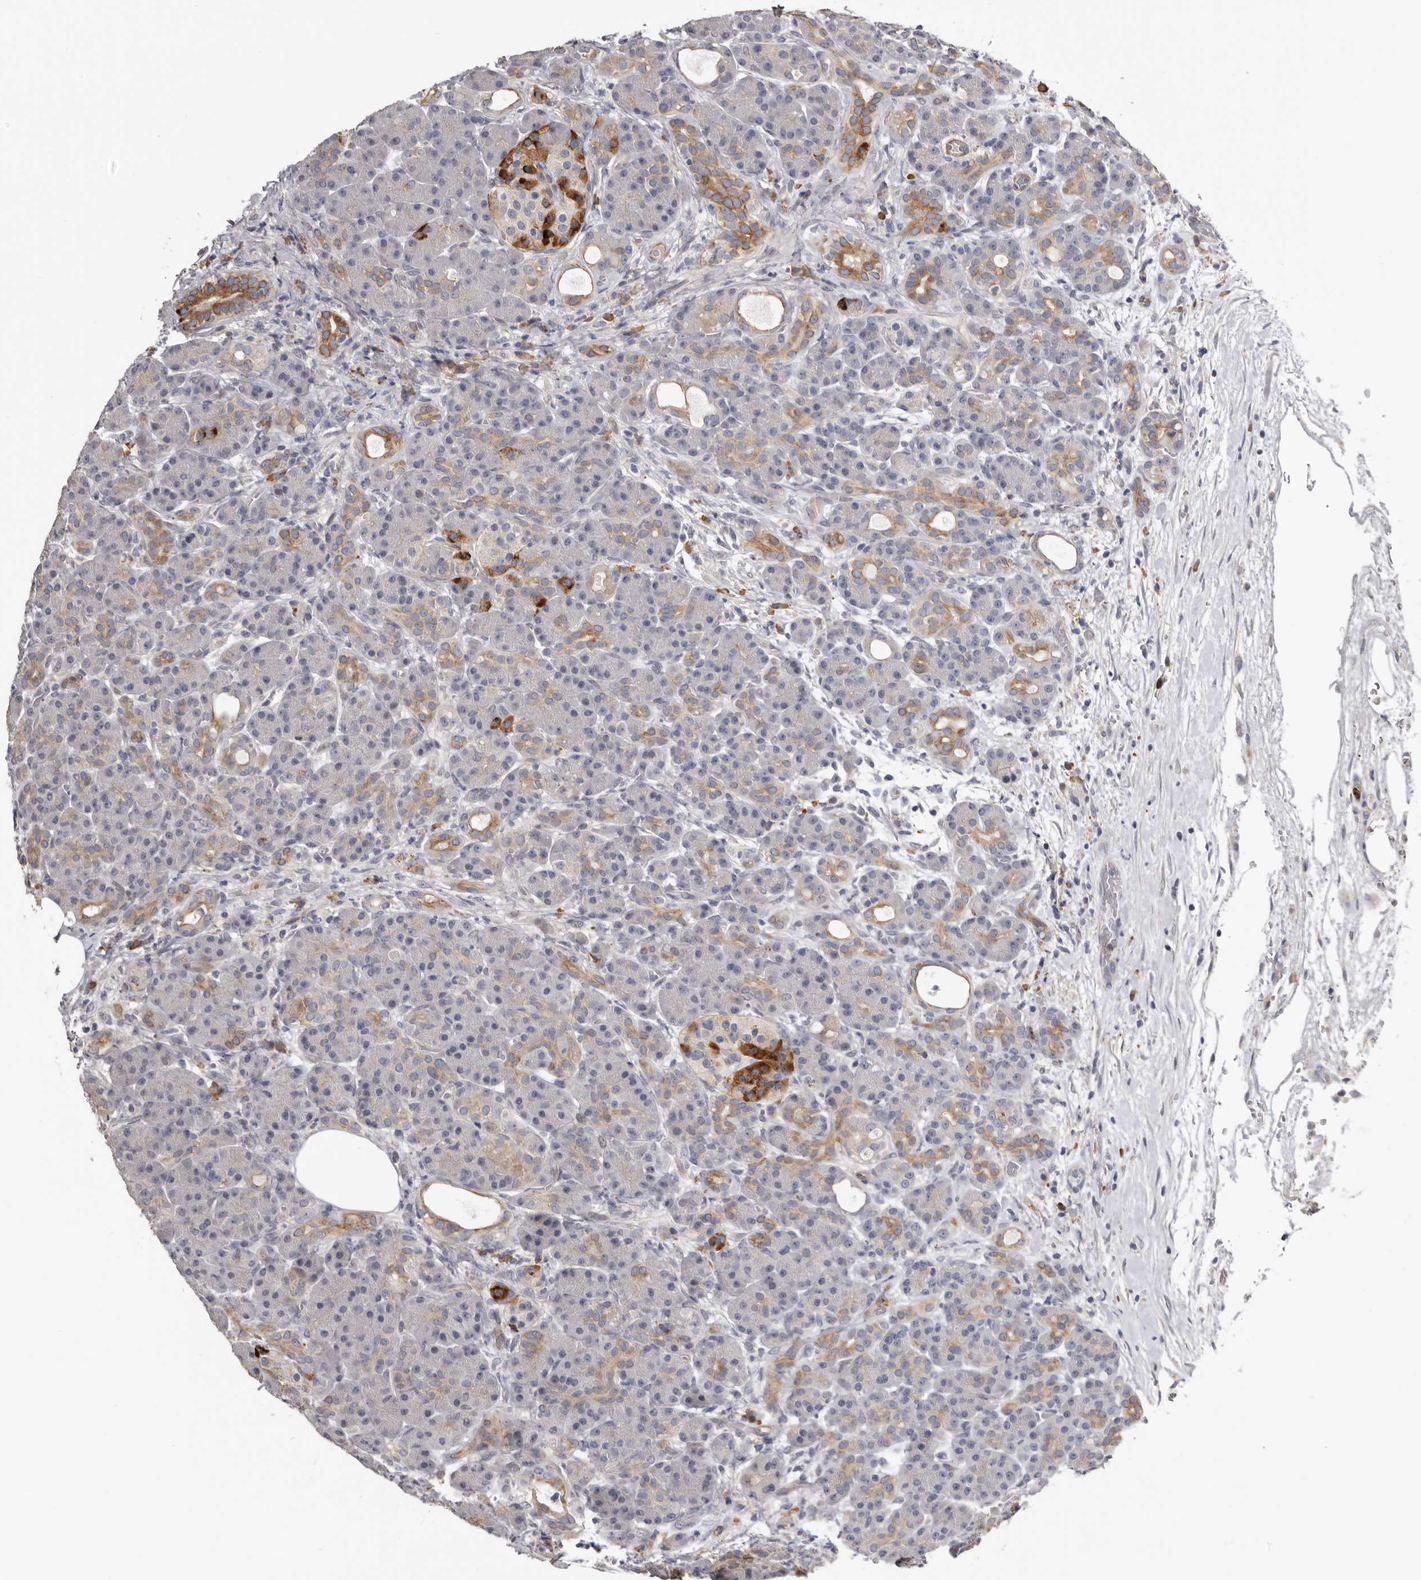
{"staining": {"intensity": "moderate", "quantity": "<25%", "location": "cytoplasmic/membranous"}, "tissue": "pancreas", "cell_type": "Exocrine glandular cells", "image_type": "normal", "snomed": [{"axis": "morphology", "description": "Normal tissue, NOS"}, {"axis": "topography", "description": "Pancreas"}], "caption": "Immunohistochemistry (IHC) of normal pancreas shows low levels of moderate cytoplasmic/membranous positivity in about <25% of exocrine glandular cells. (IHC, brightfield microscopy, high magnification).", "gene": "CDCA8", "patient": {"sex": "male", "age": 63}}